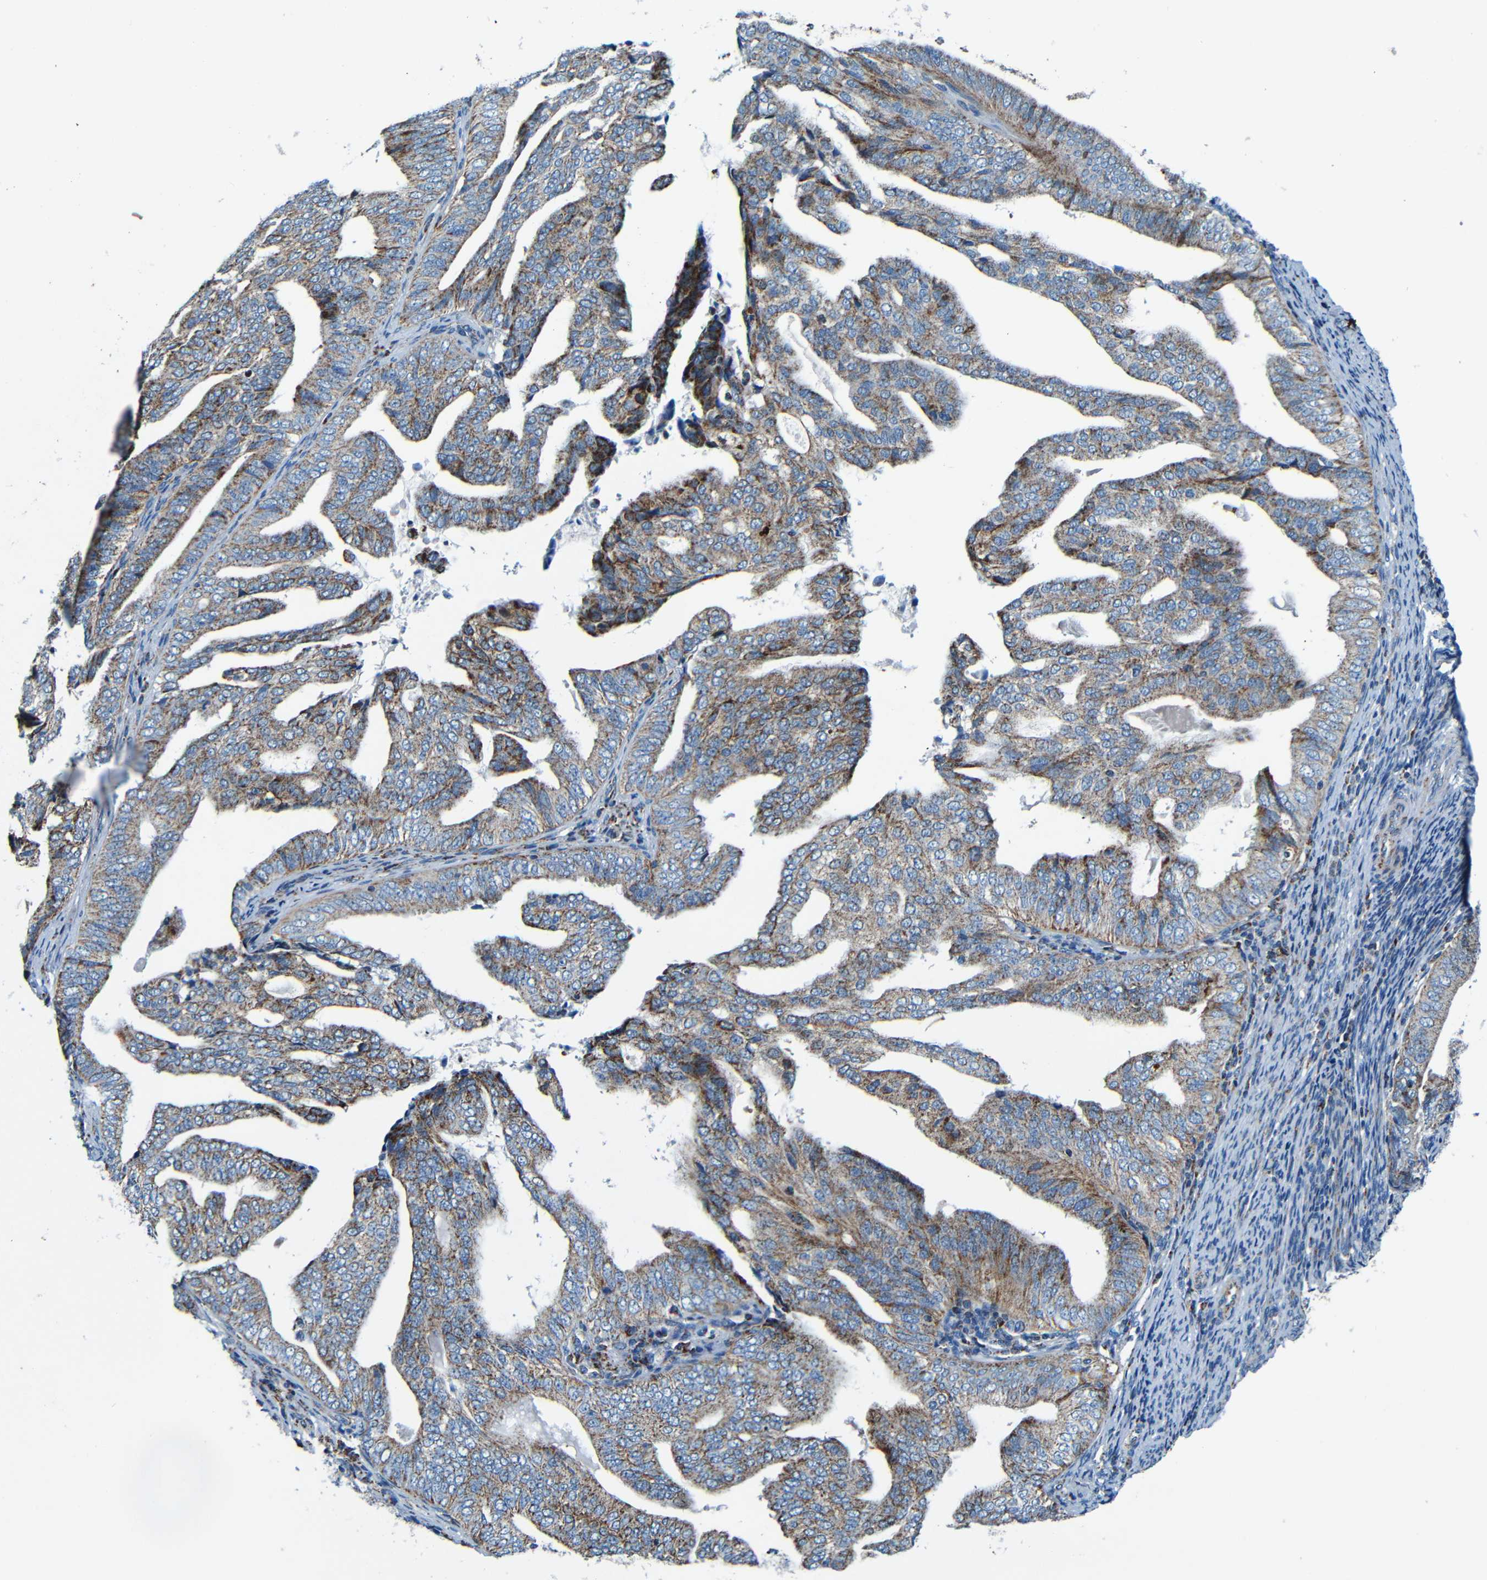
{"staining": {"intensity": "moderate", "quantity": ">75%", "location": "cytoplasmic/membranous"}, "tissue": "endometrial cancer", "cell_type": "Tumor cells", "image_type": "cancer", "snomed": [{"axis": "morphology", "description": "Adenocarcinoma, NOS"}, {"axis": "topography", "description": "Endometrium"}], "caption": "Brown immunohistochemical staining in human endometrial cancer displays moderate cytoplasmic/membranous expression in about >75% of tumor cells. (DAB = brown stain, brightfield microscopy at high magnification).", "gene": "WSCD2", "patient": {"sex": "female", "age": 58}}